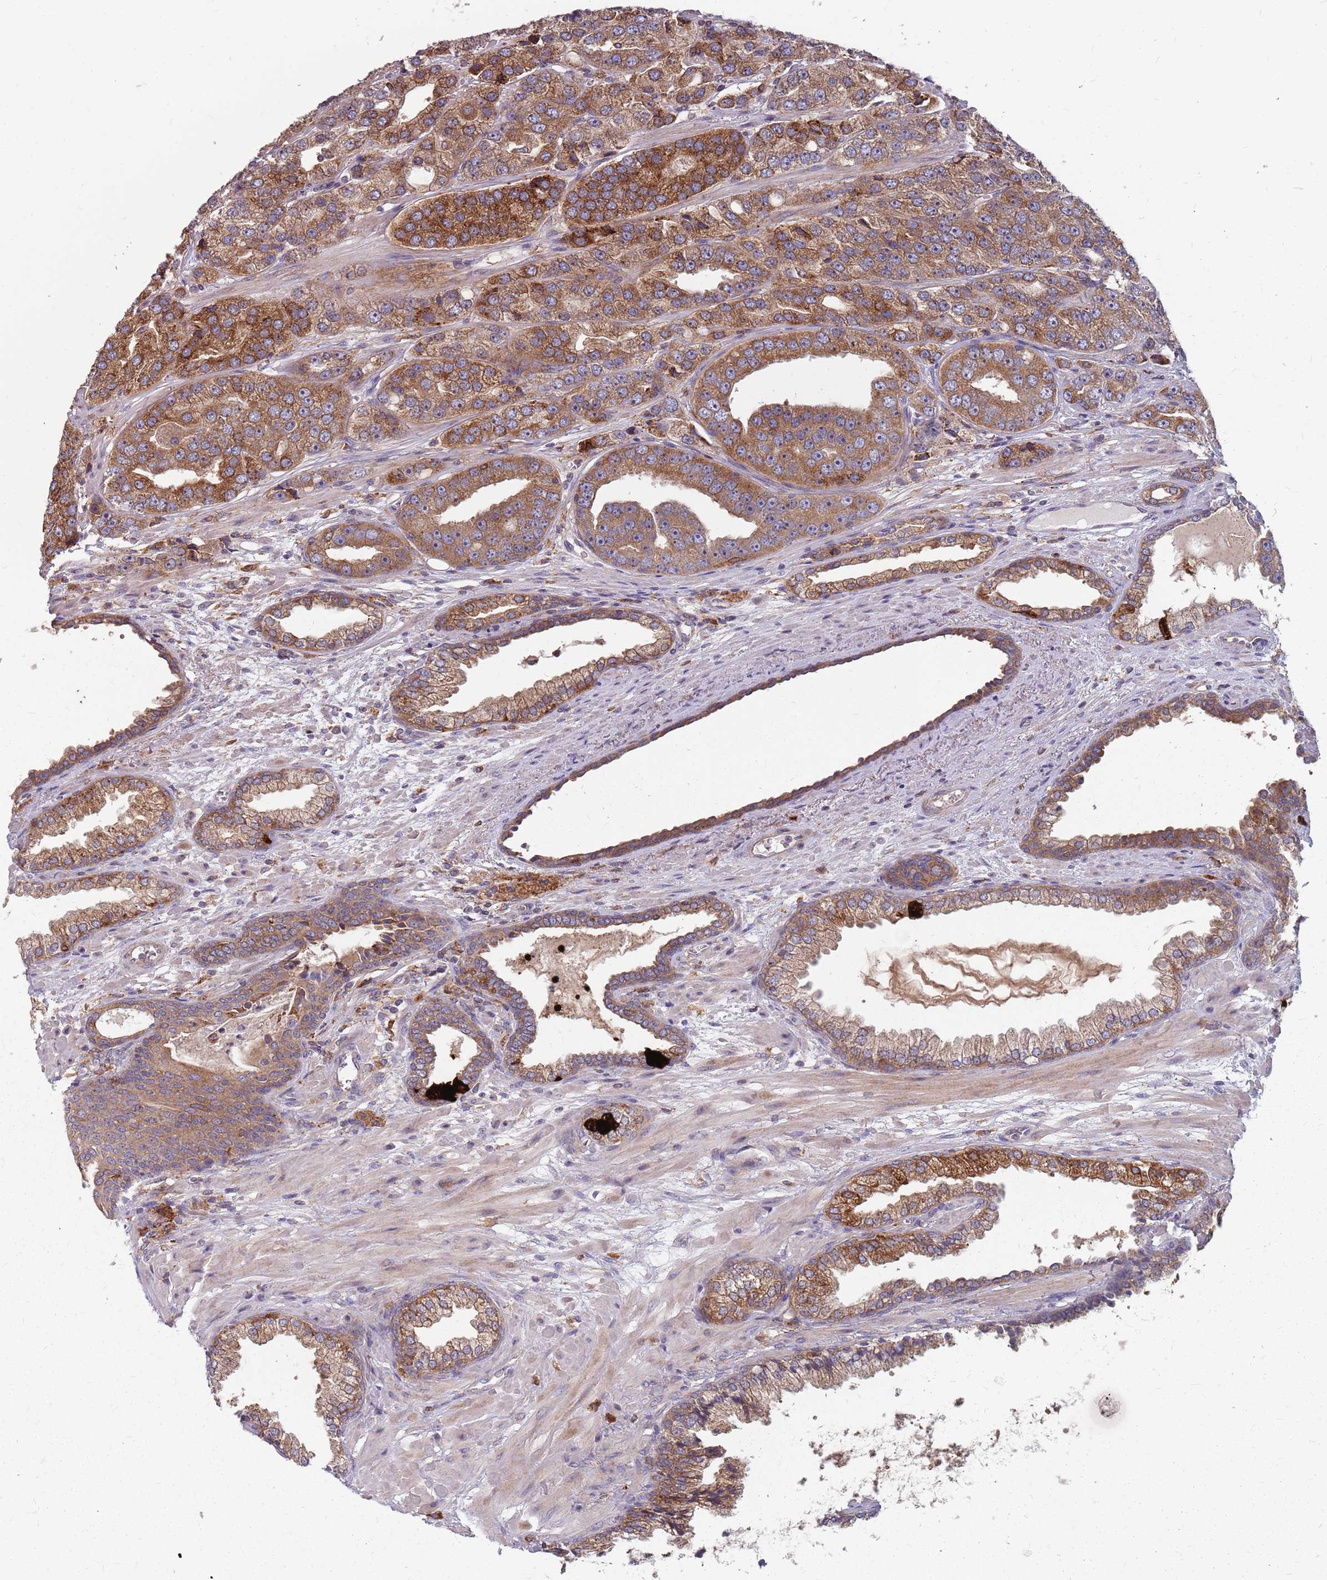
{"staining": {"intensity": "moderate", "quantity": ">75%", "location": "cytoplasmic/membranous"}, "tissue": "prostate cancer", "cell_type": "Tumor cells", "image_type": "cancer", "snomed": [{"axis": "morphology", "description": "Adenocarcinoma, High grade"}, {"axis": "topography", "description": "Prostate"}], "caption": "Tumor cells show medium levels of moderate cytoplasmic/membranous positivity in approximately >75% of cells in prostate cancer. (Brightfield microscopy of DAB IHC at high magnification).", "gene": "NME4", "patient": {"sex": "male", "age": 71}}